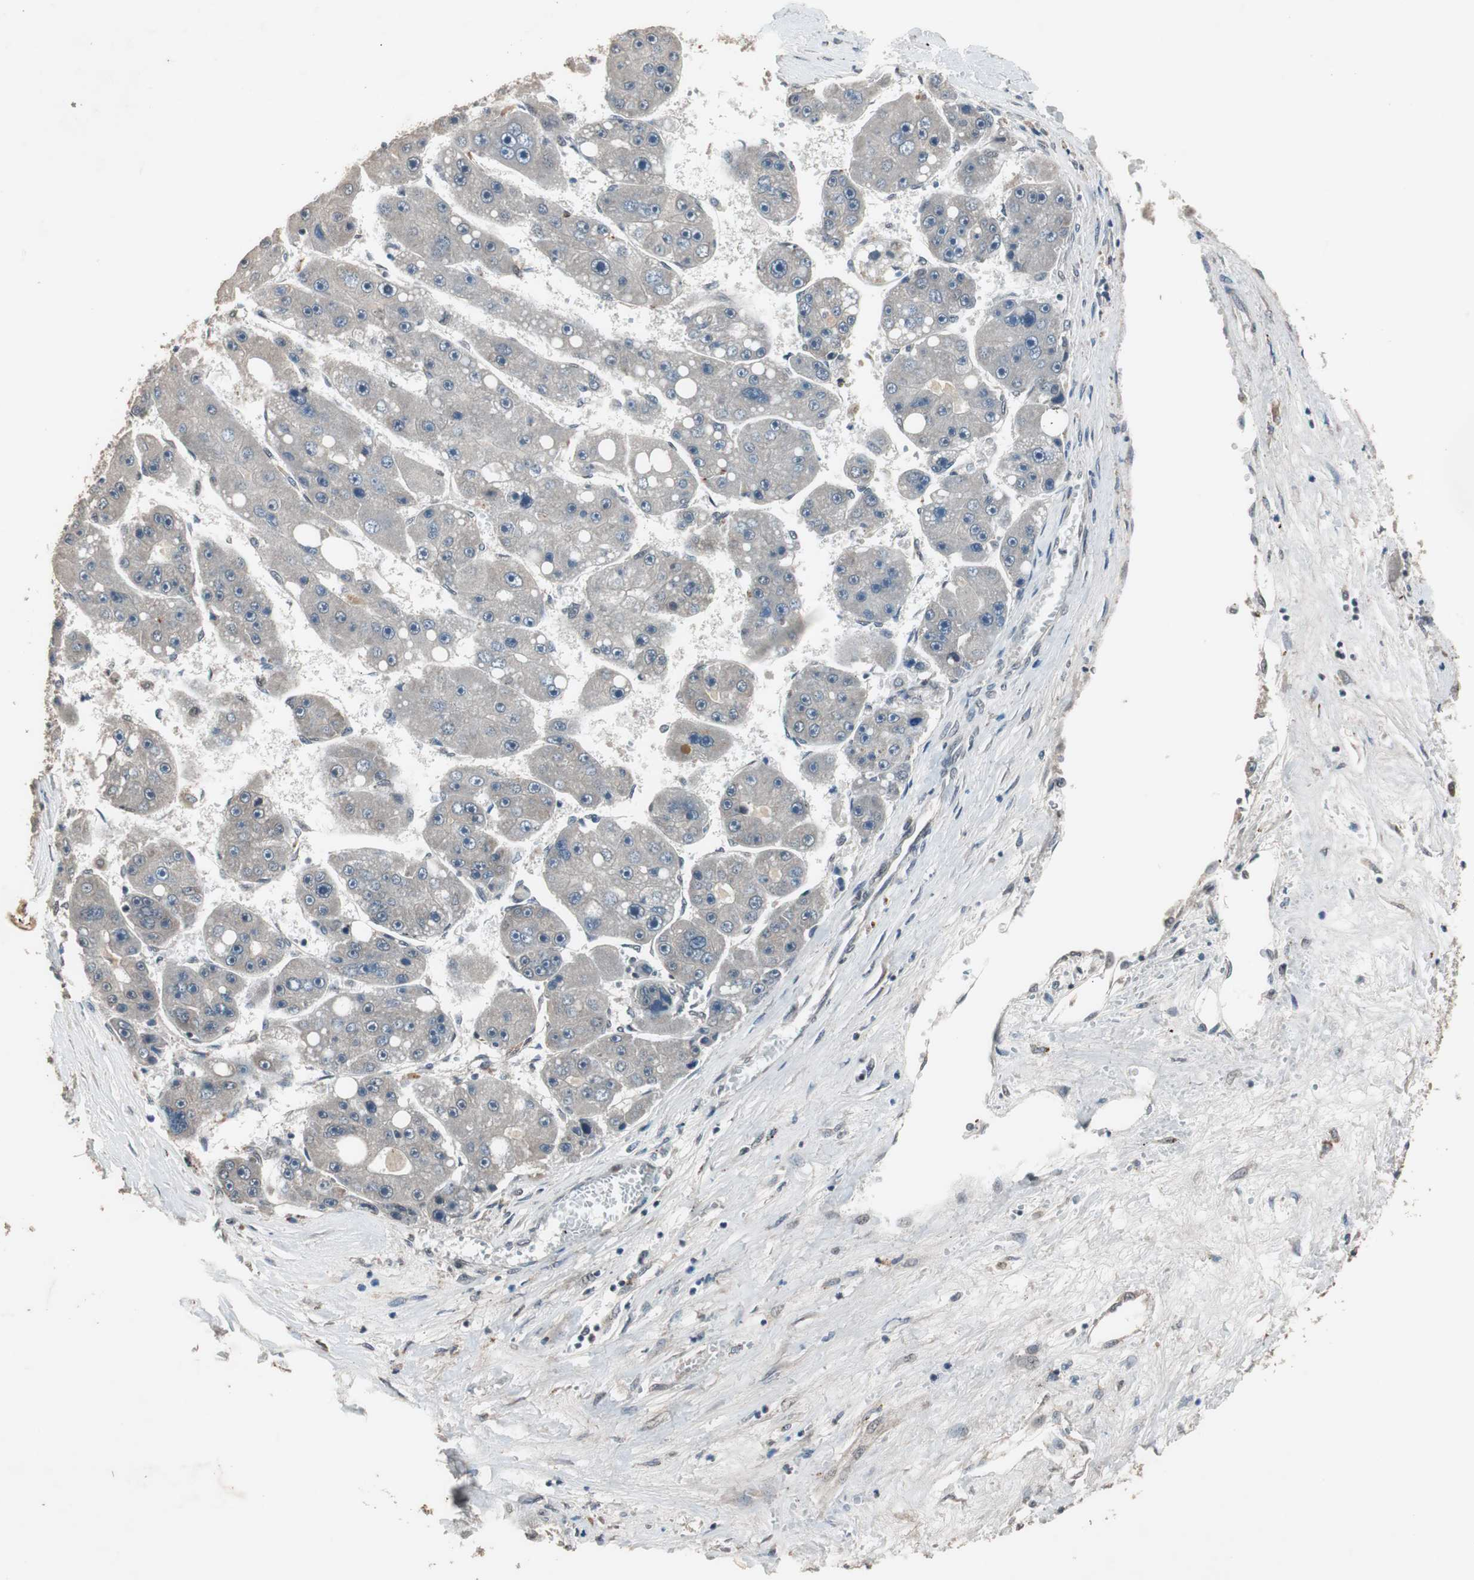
{"staining": {"intensity": "negative", "quantity": "none", "location": "none"}, "tissue": "liver cancer", "cell_type": "Tumor cells", "image_type": "cancer", "snomed": [{"axis": "morphology", "description": "Carcinoma, Hepatocellular, NOS"}, {"axis": "topography", "description": "Liver"}], "caption": "Immunohistochemistry (IHC) of liver cancer demonstrates no positivity in tumor cells. (DAB (3,3'-diaminobenzidine) immunohistochemistry (IHC) visualized using brightfield microscopy, high magnification).", "gene": "BOLA1", "patient": {"sex": "female", "age": 61}}